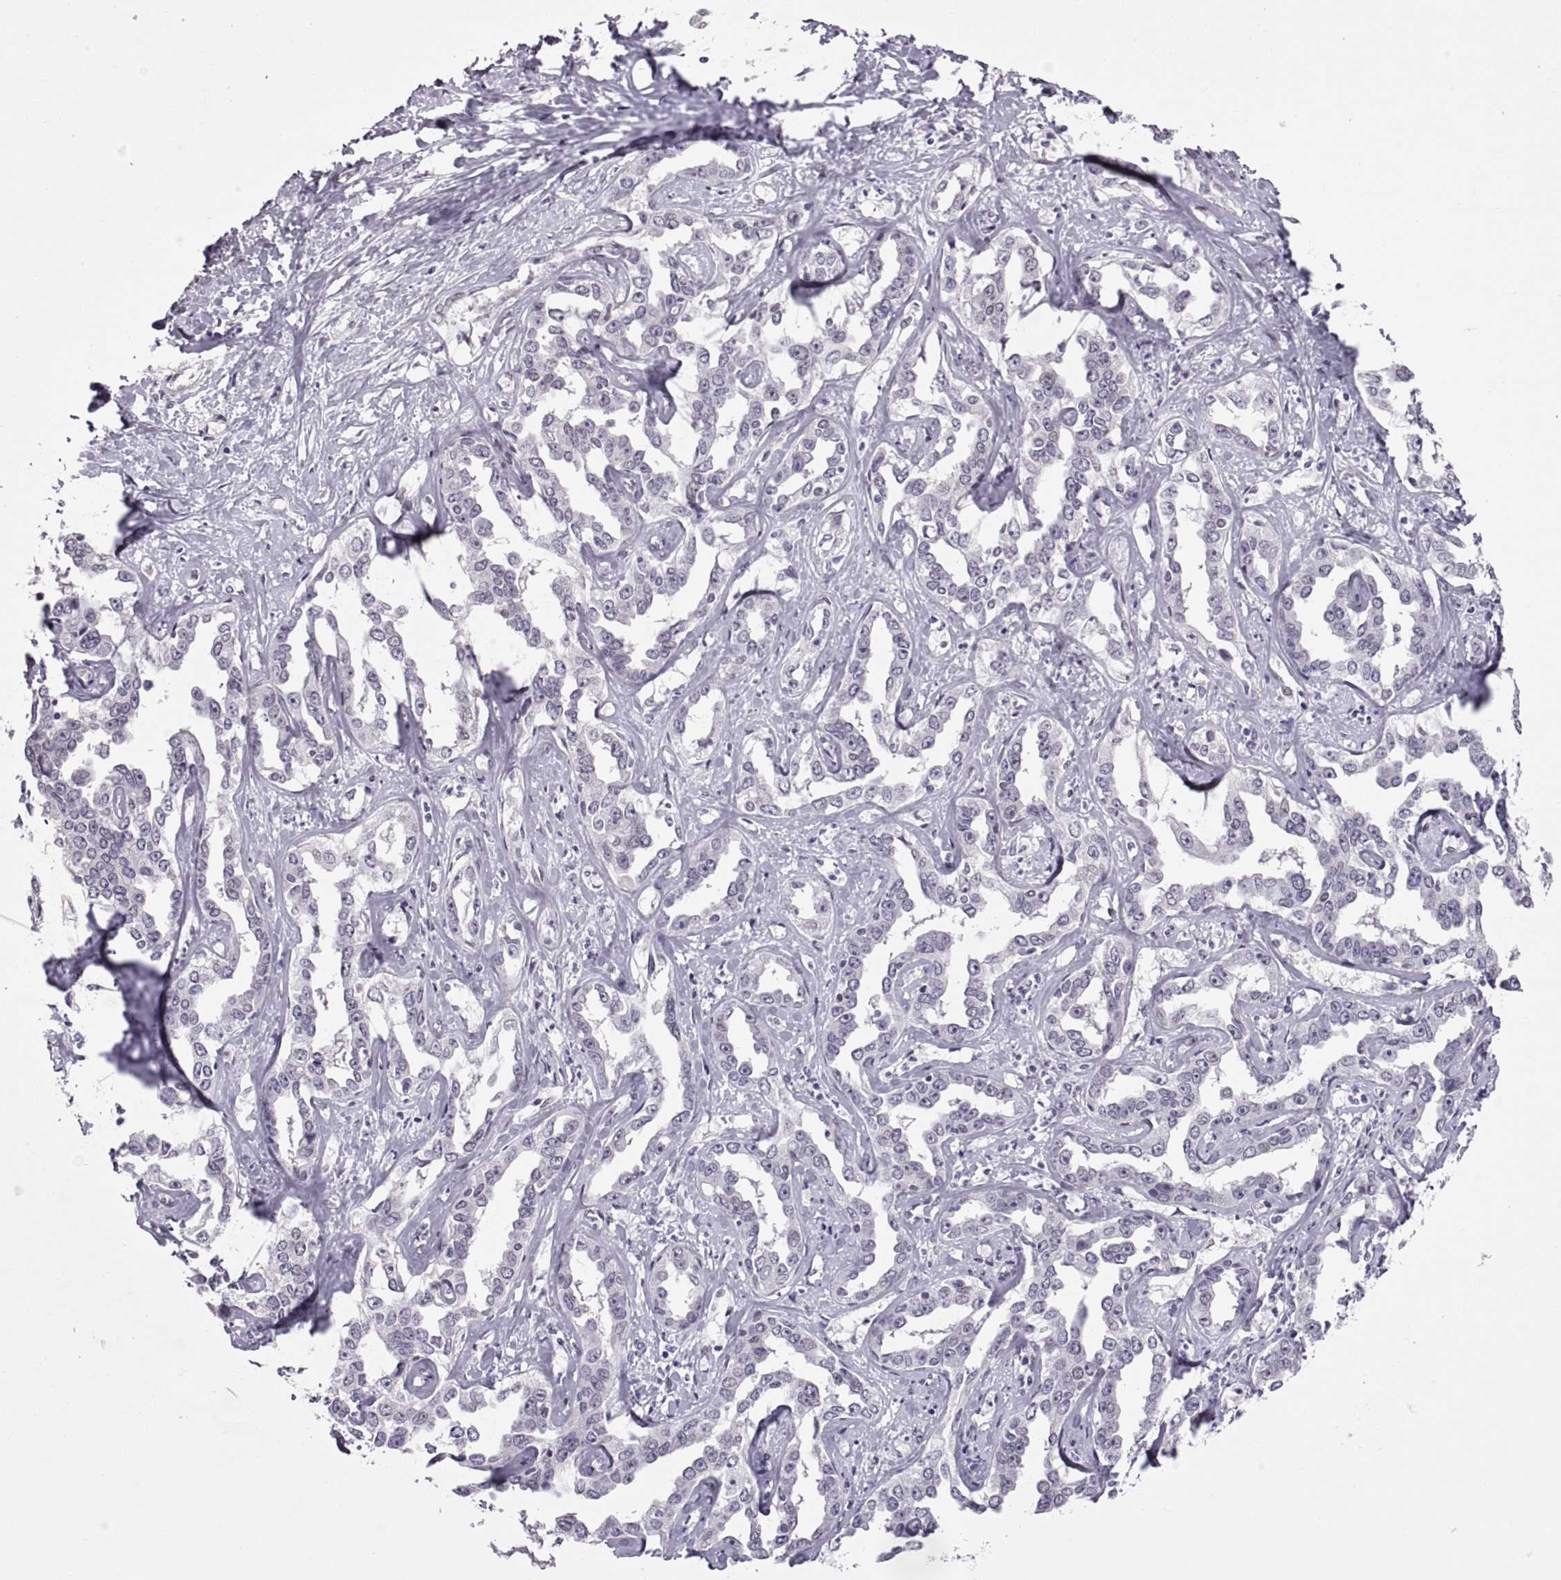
{"staining": {"intensity": "negative", "quantity": "none", "location": "none"}, "tissue": "liver cancer", "cell_type": "Tumor cells", "image_type": "cancer", "snomed": [{"axis": "morphology", "description": "Cholangiocarcinoma"}, {"axis": "topography", "description": "Liver"}], "caption": "DAB immunohistochemical staining of liver cancer (cholangiocarcinoma) demonstrates no significant staining in tumor cells.", "gene": "KRT77", "patient": {"sex": "male", "age": 59}}